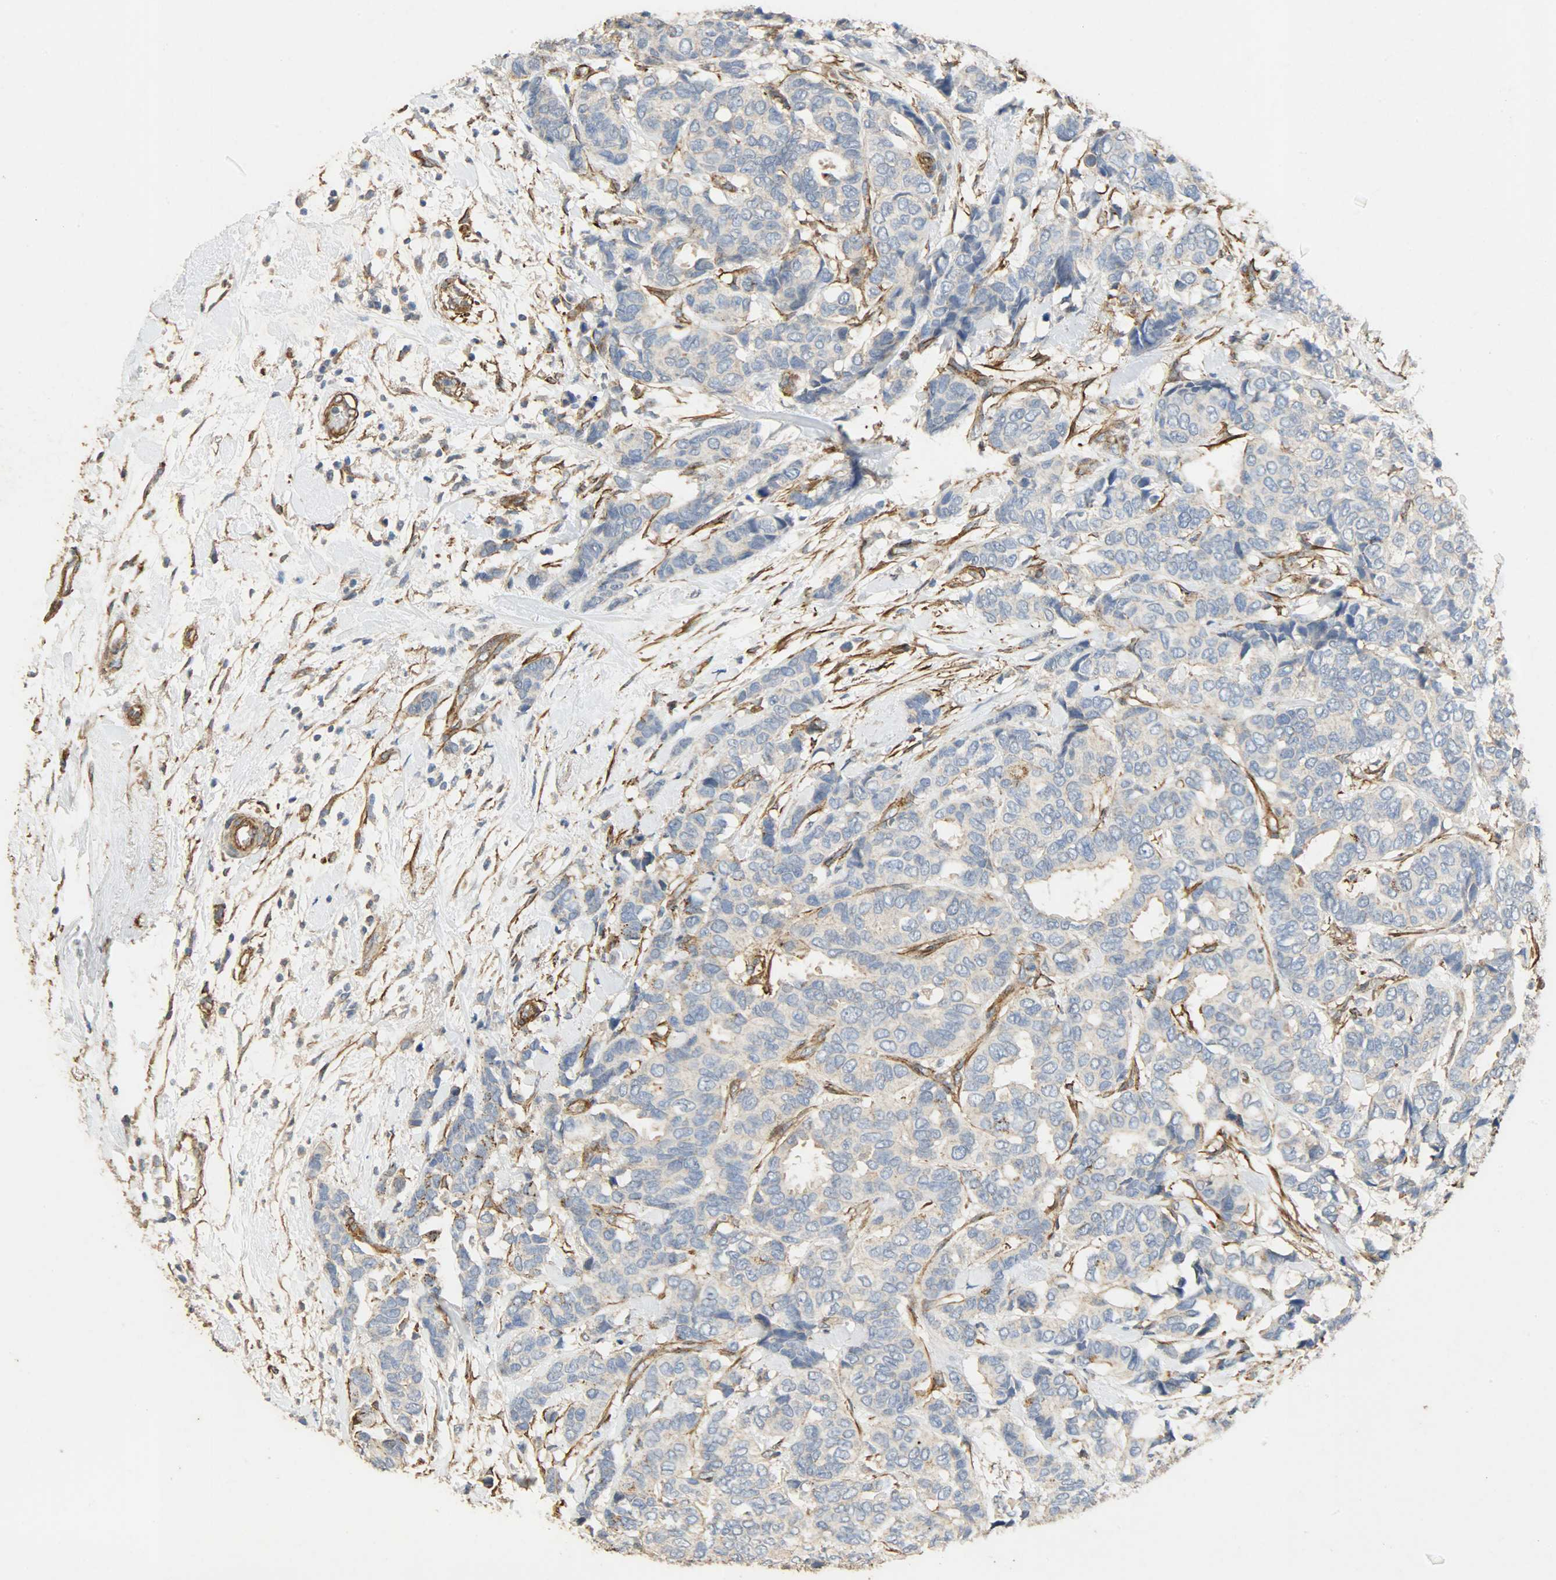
{"staining": {"intensity": "weak", "quantity": "25%-75%", "location": "cytoplasmic/membranous"}, "tissue": "breast cancer", "cell_type": "Tumor cells", "image_type": "cancer", "snomed": [{"axis": "morphology", "description": "Duct carcinoma"}, {"axis": "topography", "description": "Breast"}], "caption": "Human infiltrating ductal carcinoma (breast) stained with a brown dye demonstrates weak cytoplasmic/membranous positive staining in about 25%-75% of tumor cells.", "gene": "TPM4", "patient": {"sex": "female", "age": 87}}